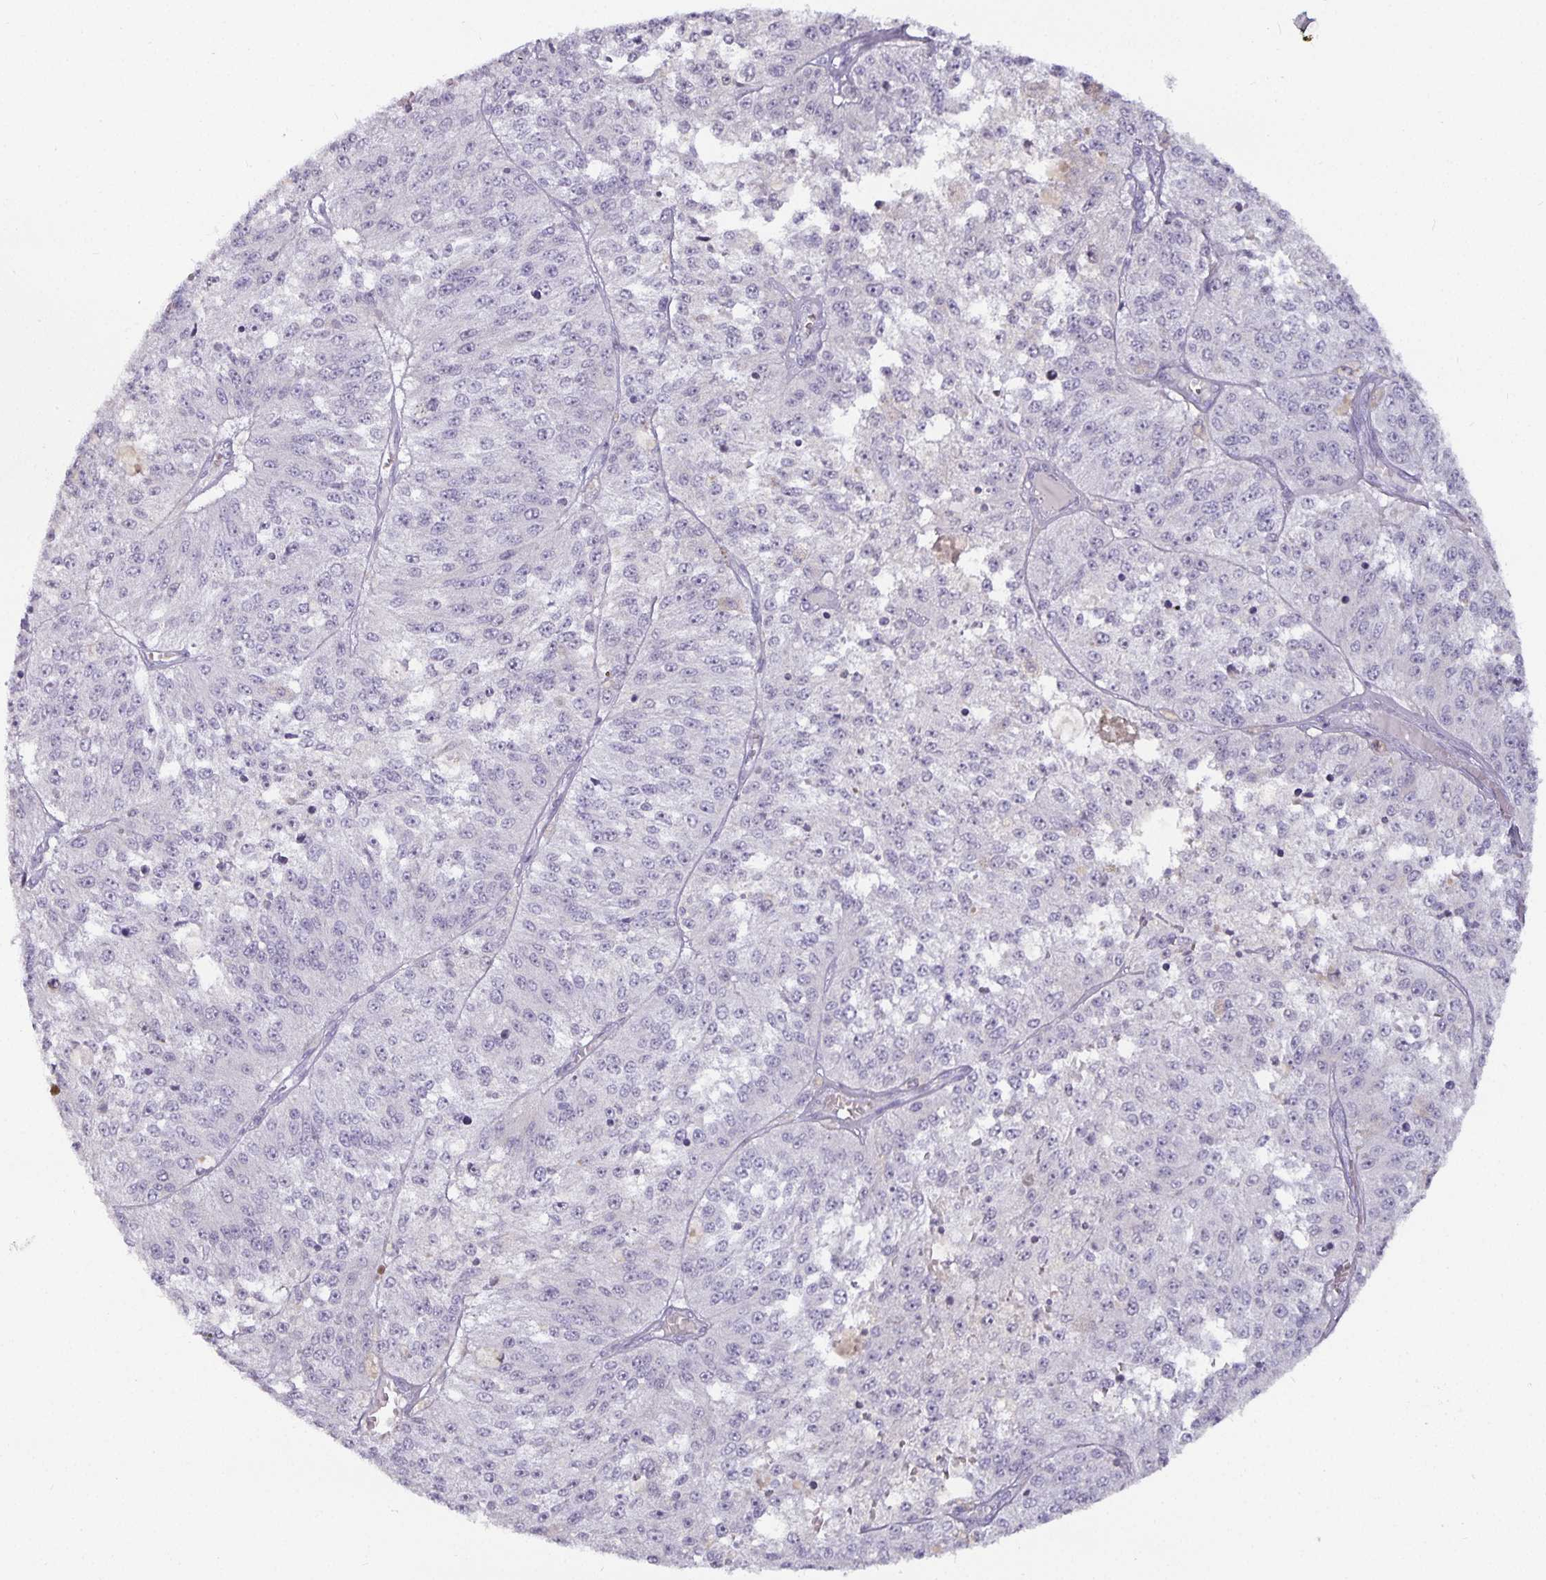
{"staining": {"intensity": "negative", "quantity": "none", "location": "none"}, "tissue": "melanoma", "cell_type": "Tumor cells", "image_type": "cancer", "snomed": [{"axis": "morphology", "description": "Malignant melanoma, Metastatic site"}, {"axis": "topography", "description": "Lymph node"}], "caption": "Photomicrograph shows no protein expression in tumor cells of melanoma tissue. (DAB IHC visualized using brightfield microscopy, high magnification).", "gene": "CA12", "patient": {"sex": "female", "age": 64}}